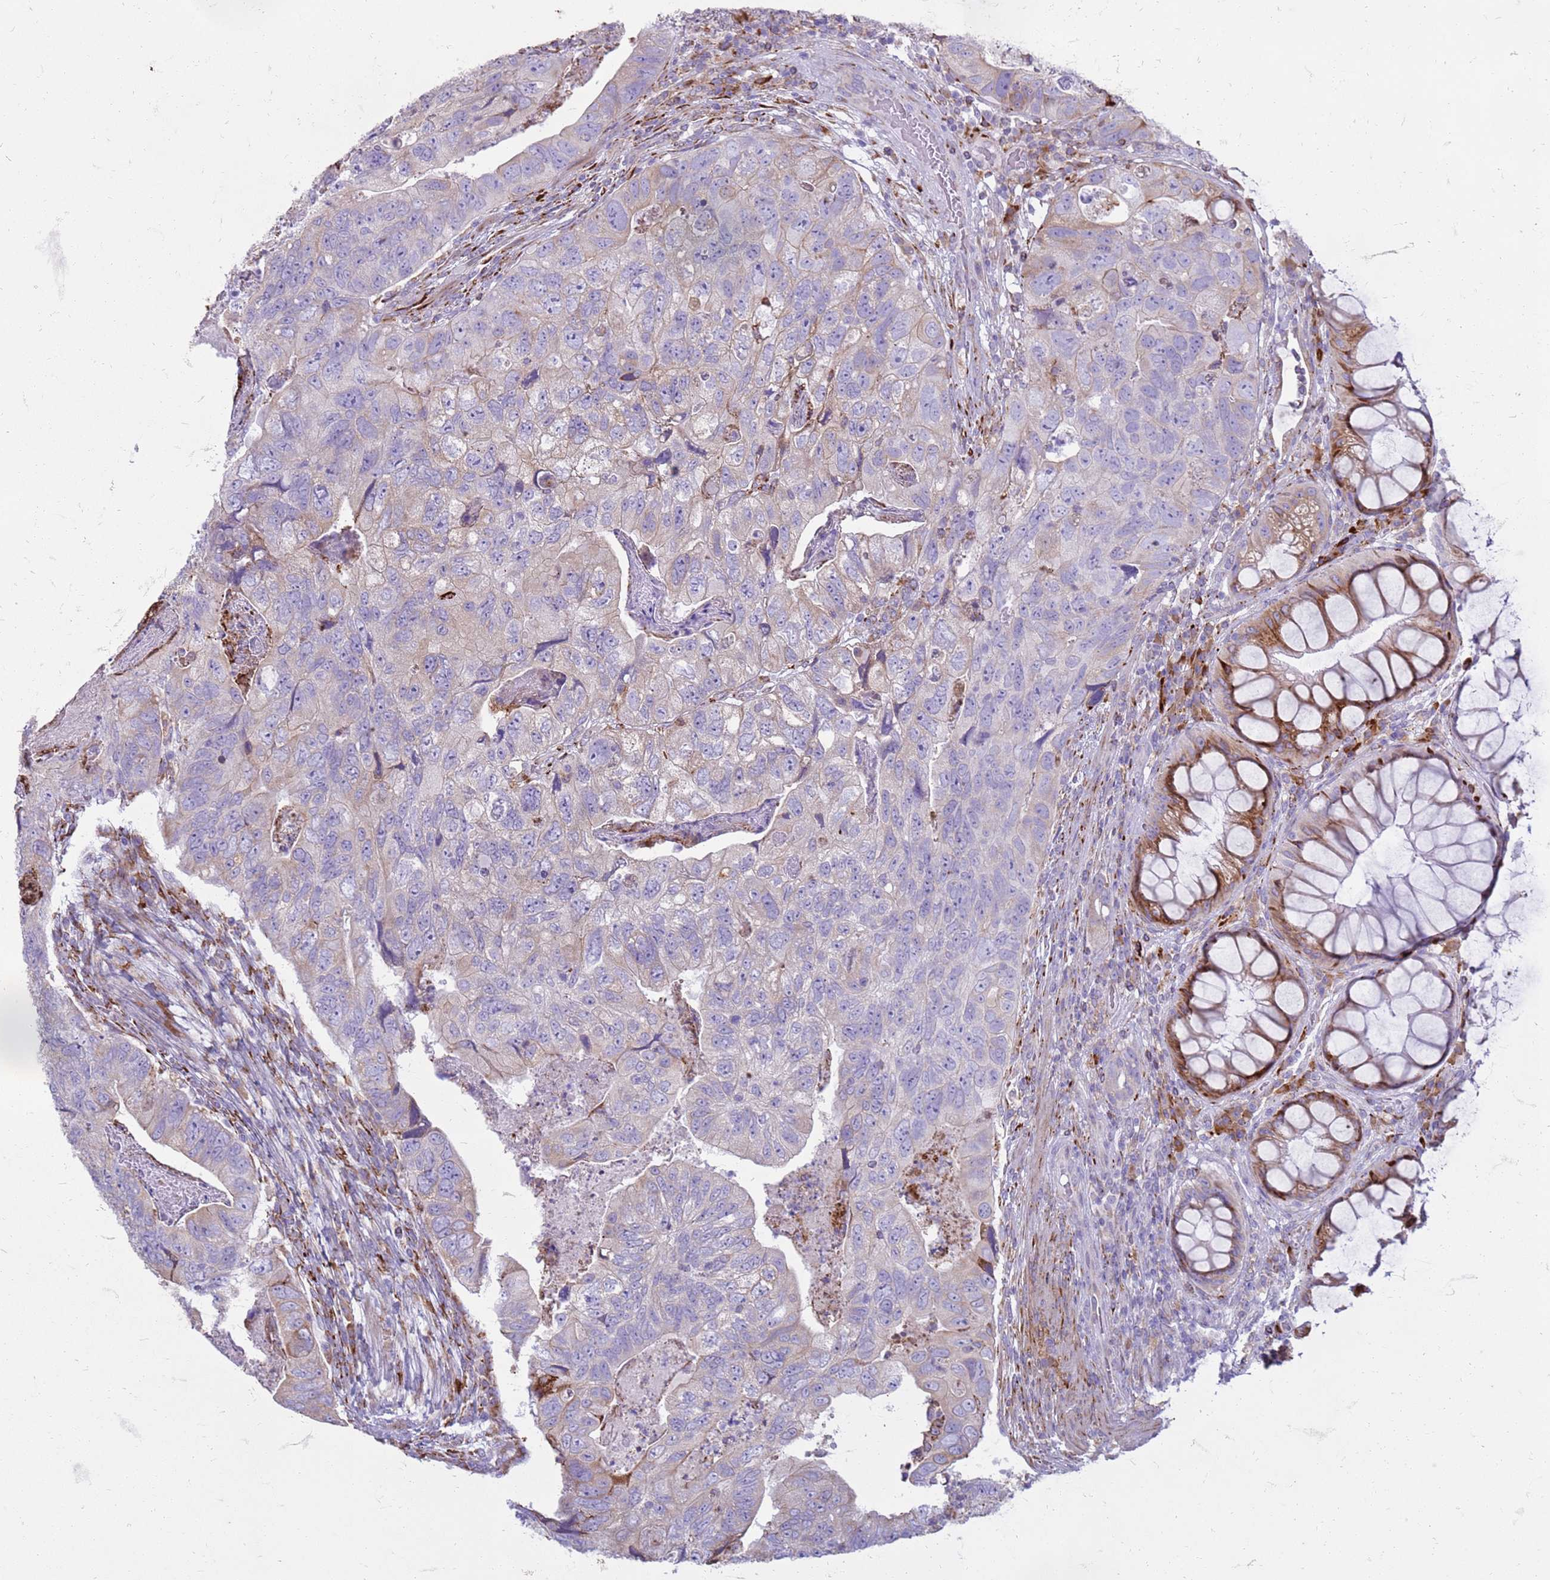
{"staining": {"intensity": "negative", "quantity": "none", "location": "none"}, "tissue": "colorectal cancer", "cell_type": "Tumor cells", "image_type": "cancer", "snomed": [{"axis": "morphology", "description": "Adenocarcinoma, NOS"}, {"axis": "topography", "description": "Rectum"}], "caption": "Tumor cells are negative for protein expression in human adenocarcinoma (colorectal).", "gene": "PDK3", "patient": {"sex": "male", "age": 63}}